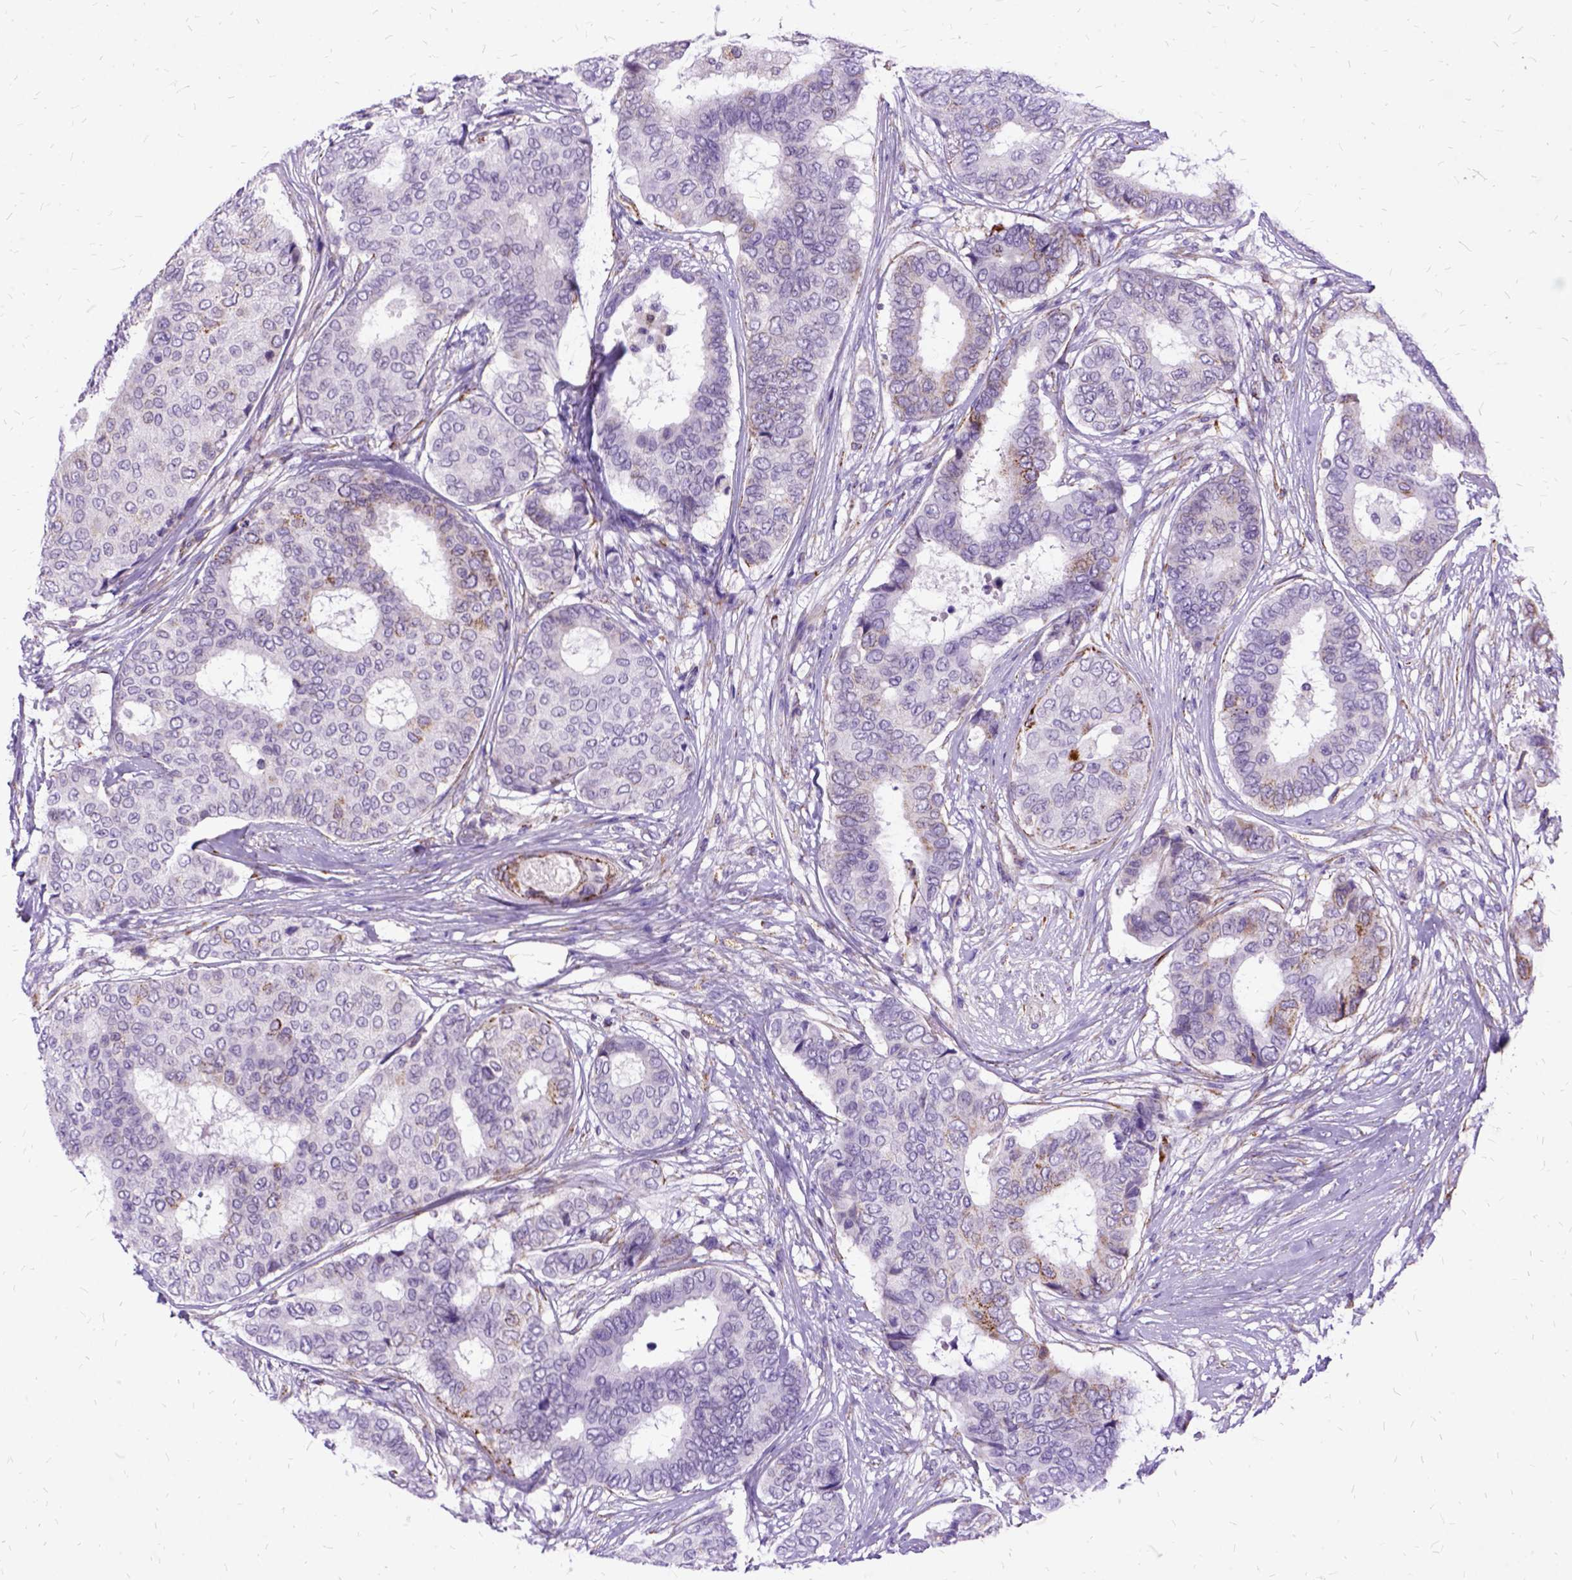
{"staining": {"intensity": "weak", "quantity": "<25%", "location": "cytoplasmic/membranous"}, "tissue": "breast cancer", "cell_type": "Tumor cells", "image_type": "cancer", "snomed": [{"axis": "morphology", "description": "Duct carcinoma"}, {"axis": "topography", "description": "Breast"}], "caption": "Human intraductal carcinoma (breast) stained for a protein using immunohistochemistry shows no staining in tumor cells.", "gene": "OXCT1", "patient": {"sex": "female", "age": 75}}